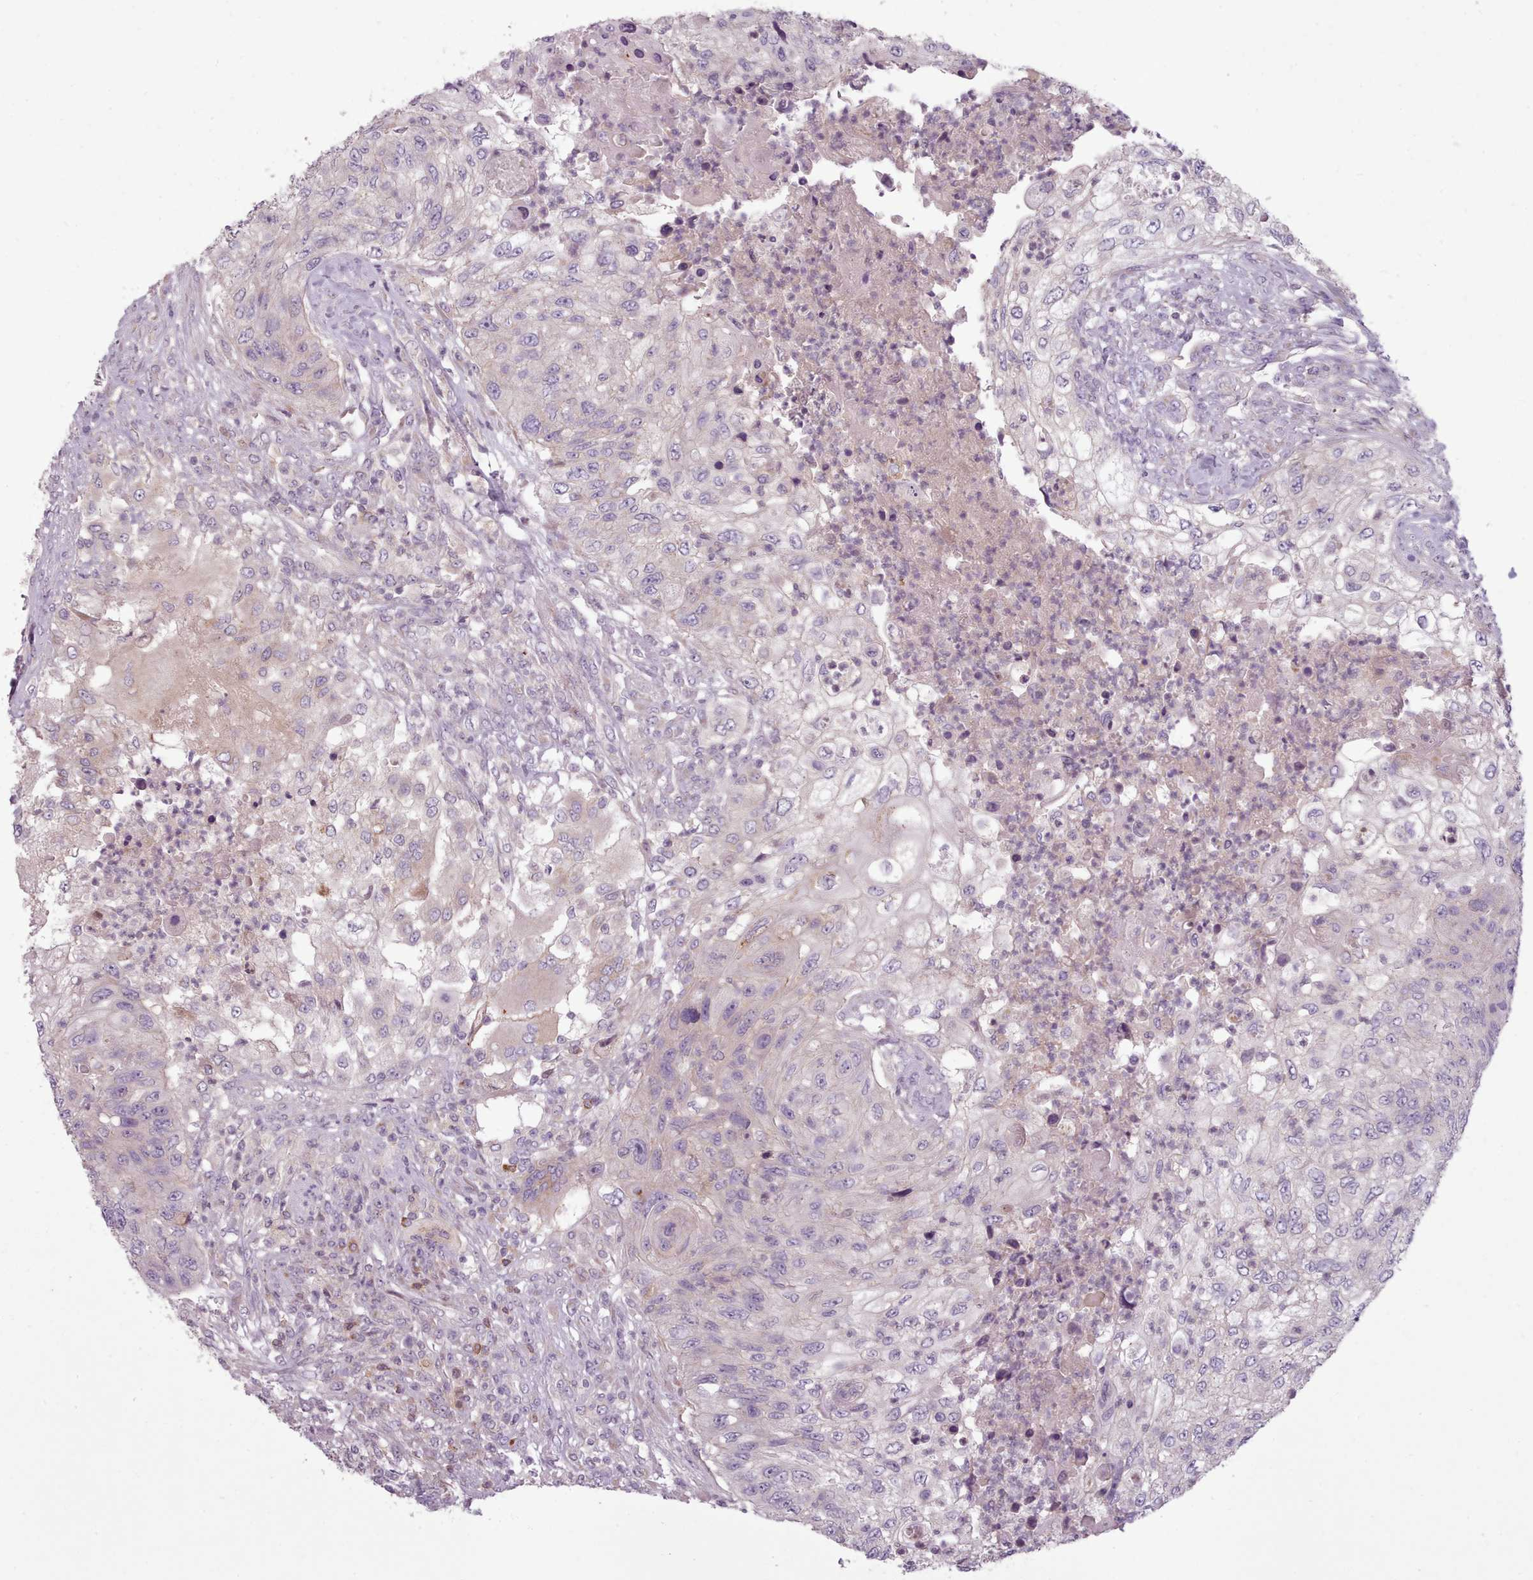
{"staining": {"intensity": "negative", "quantity": "none", "location": "none"}, "tissue": "urothelial cancer", "cell_type": "Tumor cells", "image_type": "cancer", "snomed": [{"axis": "morphology", "description": "Urothelial carcinoma, High grade"}, {"axis": "topography", "description": "Urinary bladder"}], "caption": "A histopathology image of human urothelial carcinoma (high-grade) is negative for staining in tumor cells.", "gene": "LAPTM5", "patient": {"sex": "female", "age": 60}}